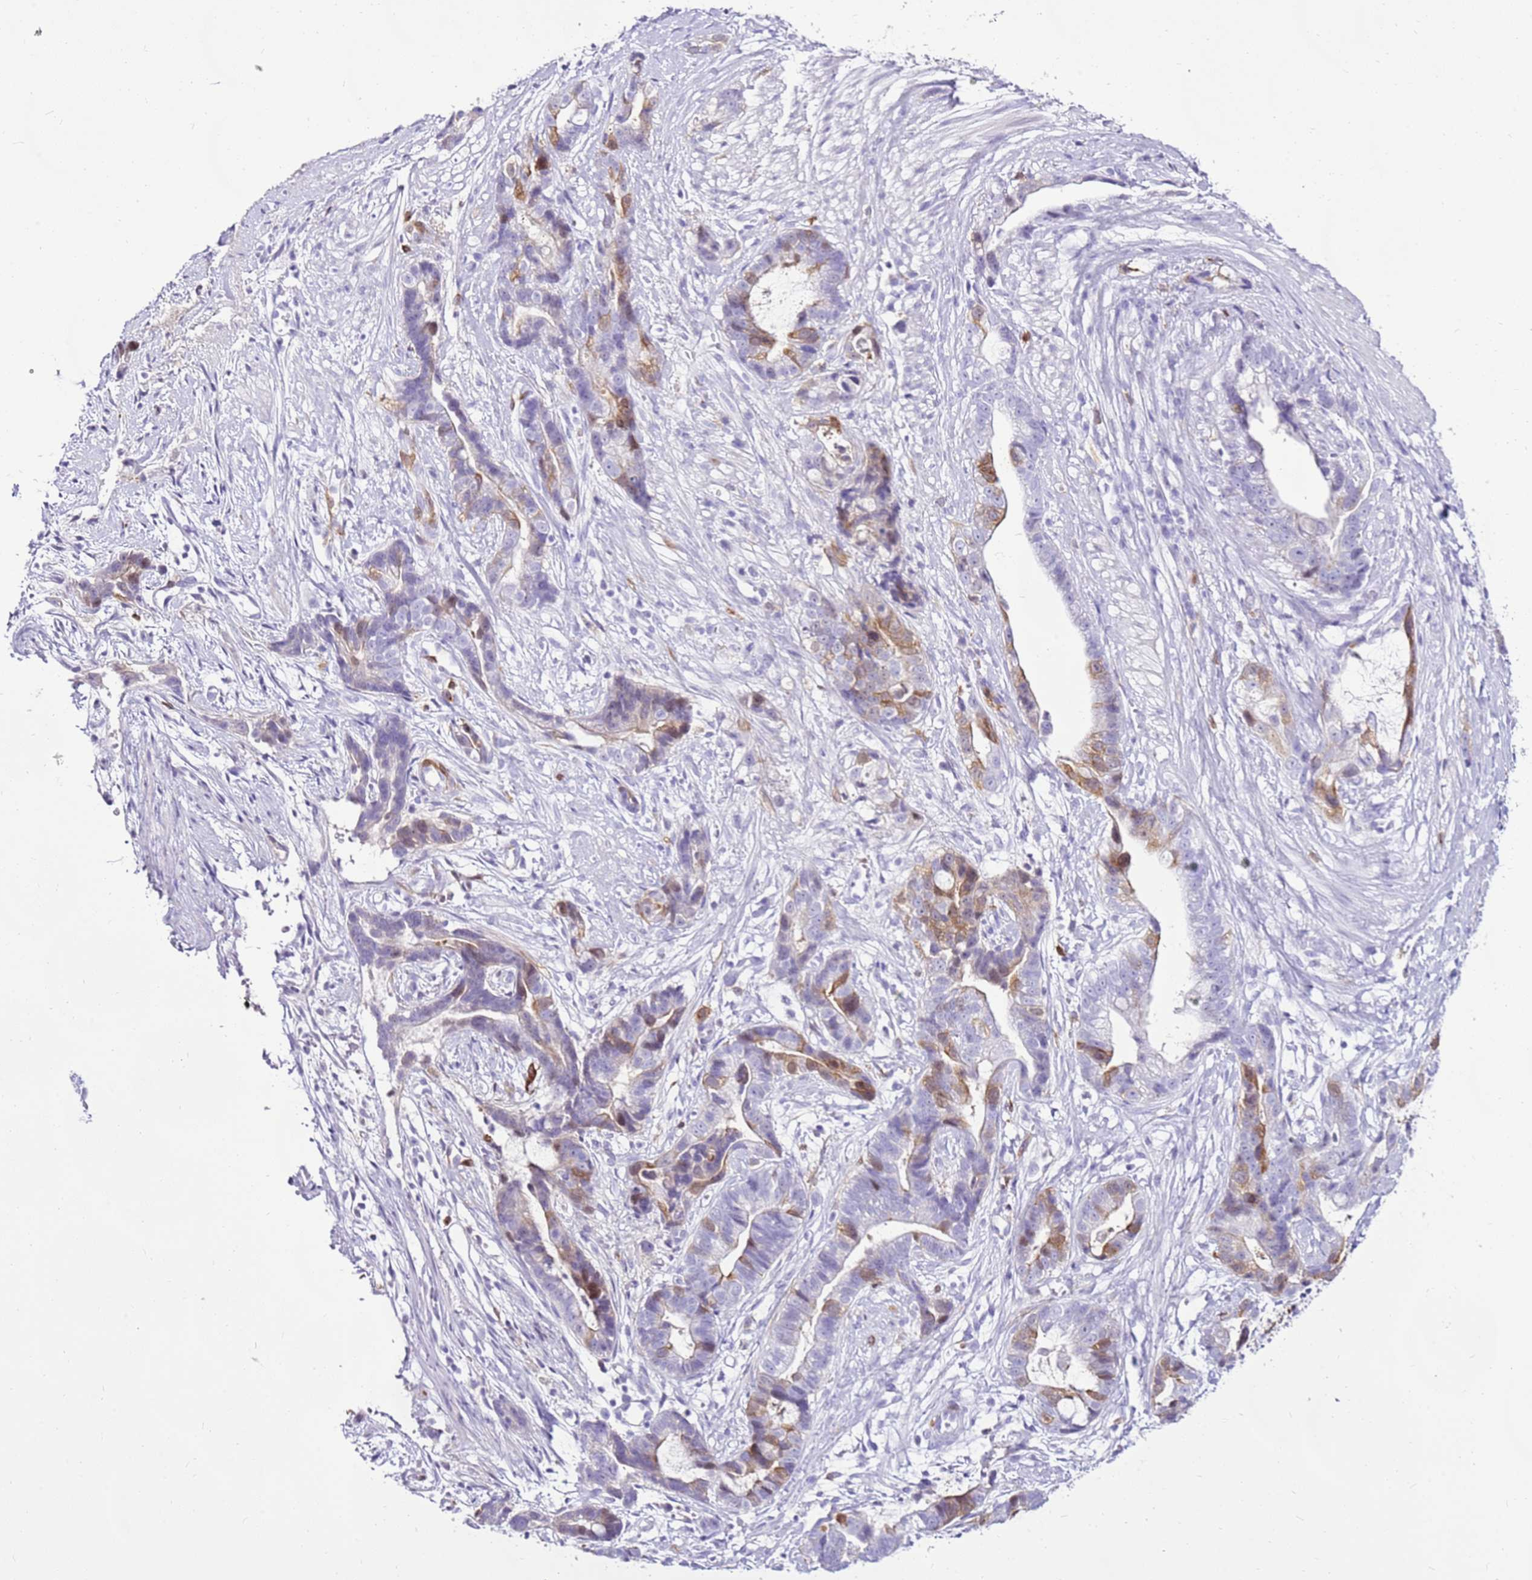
{"staining": {"intensity": "moderate", "quantity": "<25%", "location": "cytoplasmic/membranous"}, "tissue": "stomach cancer", "cell_type": "Tumor cells", "image_type": "cancer", "snomed": [{"axis": "morphology", "description": "Adenocarcinoma, NOS"}, {"axis": "topography", "description": "Stomach"}], "caption": "Tumor cells exhibit moderate cytoplasmic/membranous positivity in about <25% of cells in stomach cancer.", "gene": "SPC25", "patient": {"sex": "male", "age": 55}}